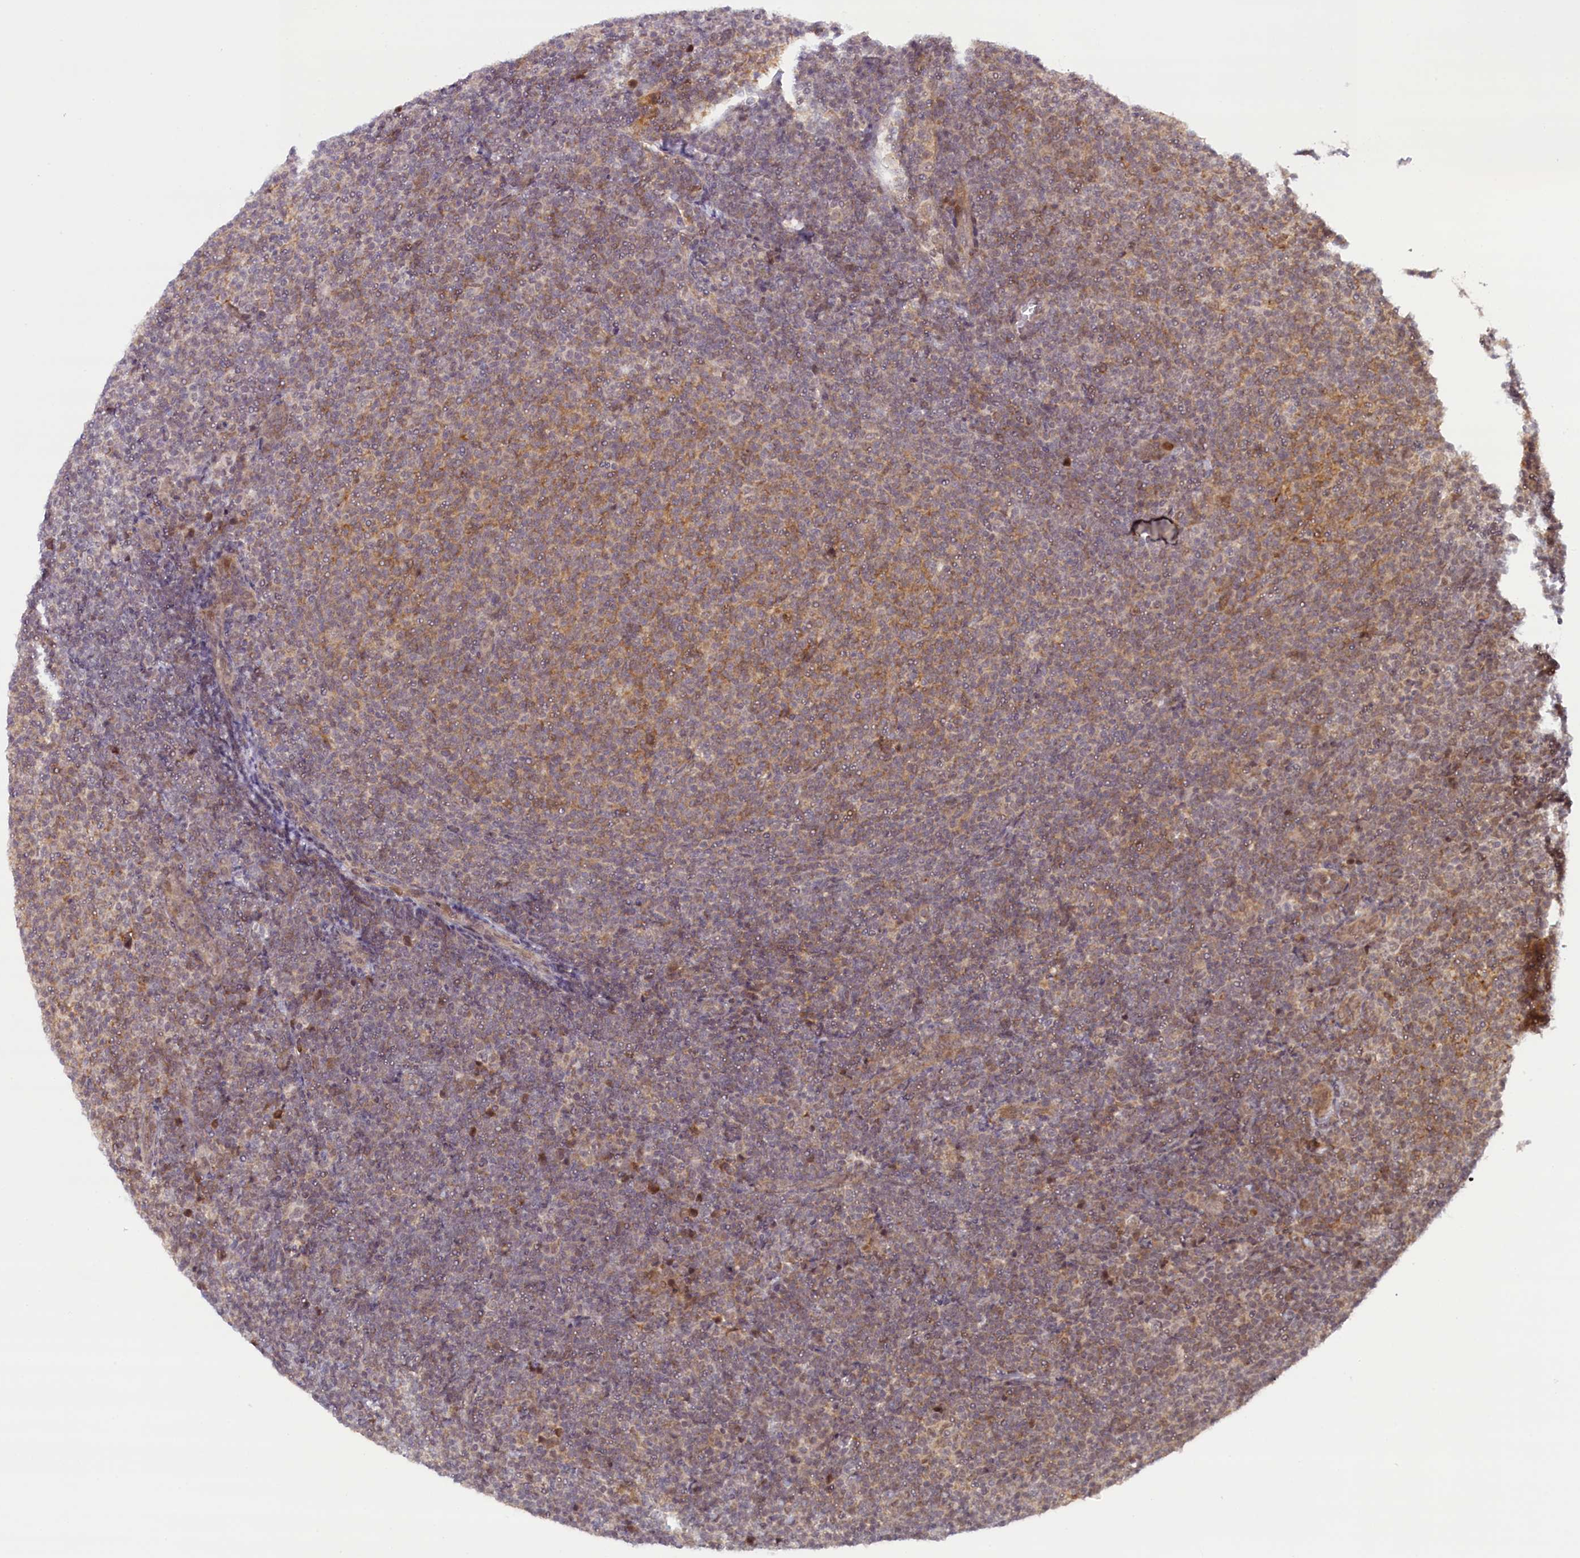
{"staining": {"intensity": "moderate", "quantity": "25%-75%", "location": "cytoplasmic/membranous"}, "tissue": "lymphoma", "cell_type": "Tumor cells", "image_type": "cancer", "snomed": [{"axis": "morphology", "description": "Malignant lymphoma, non-Hodgkin's type, Low grade"}, {"axis": "topography", "description": "Lymph node"}], "caption": "Protein analysis of lymphoma tissue displays moderate cytoplasmic/membranous expression in approximately 25%-75% of tumor cells.", "gene": "FCHO1", "patient": {"sex": "male", "age": 66}}